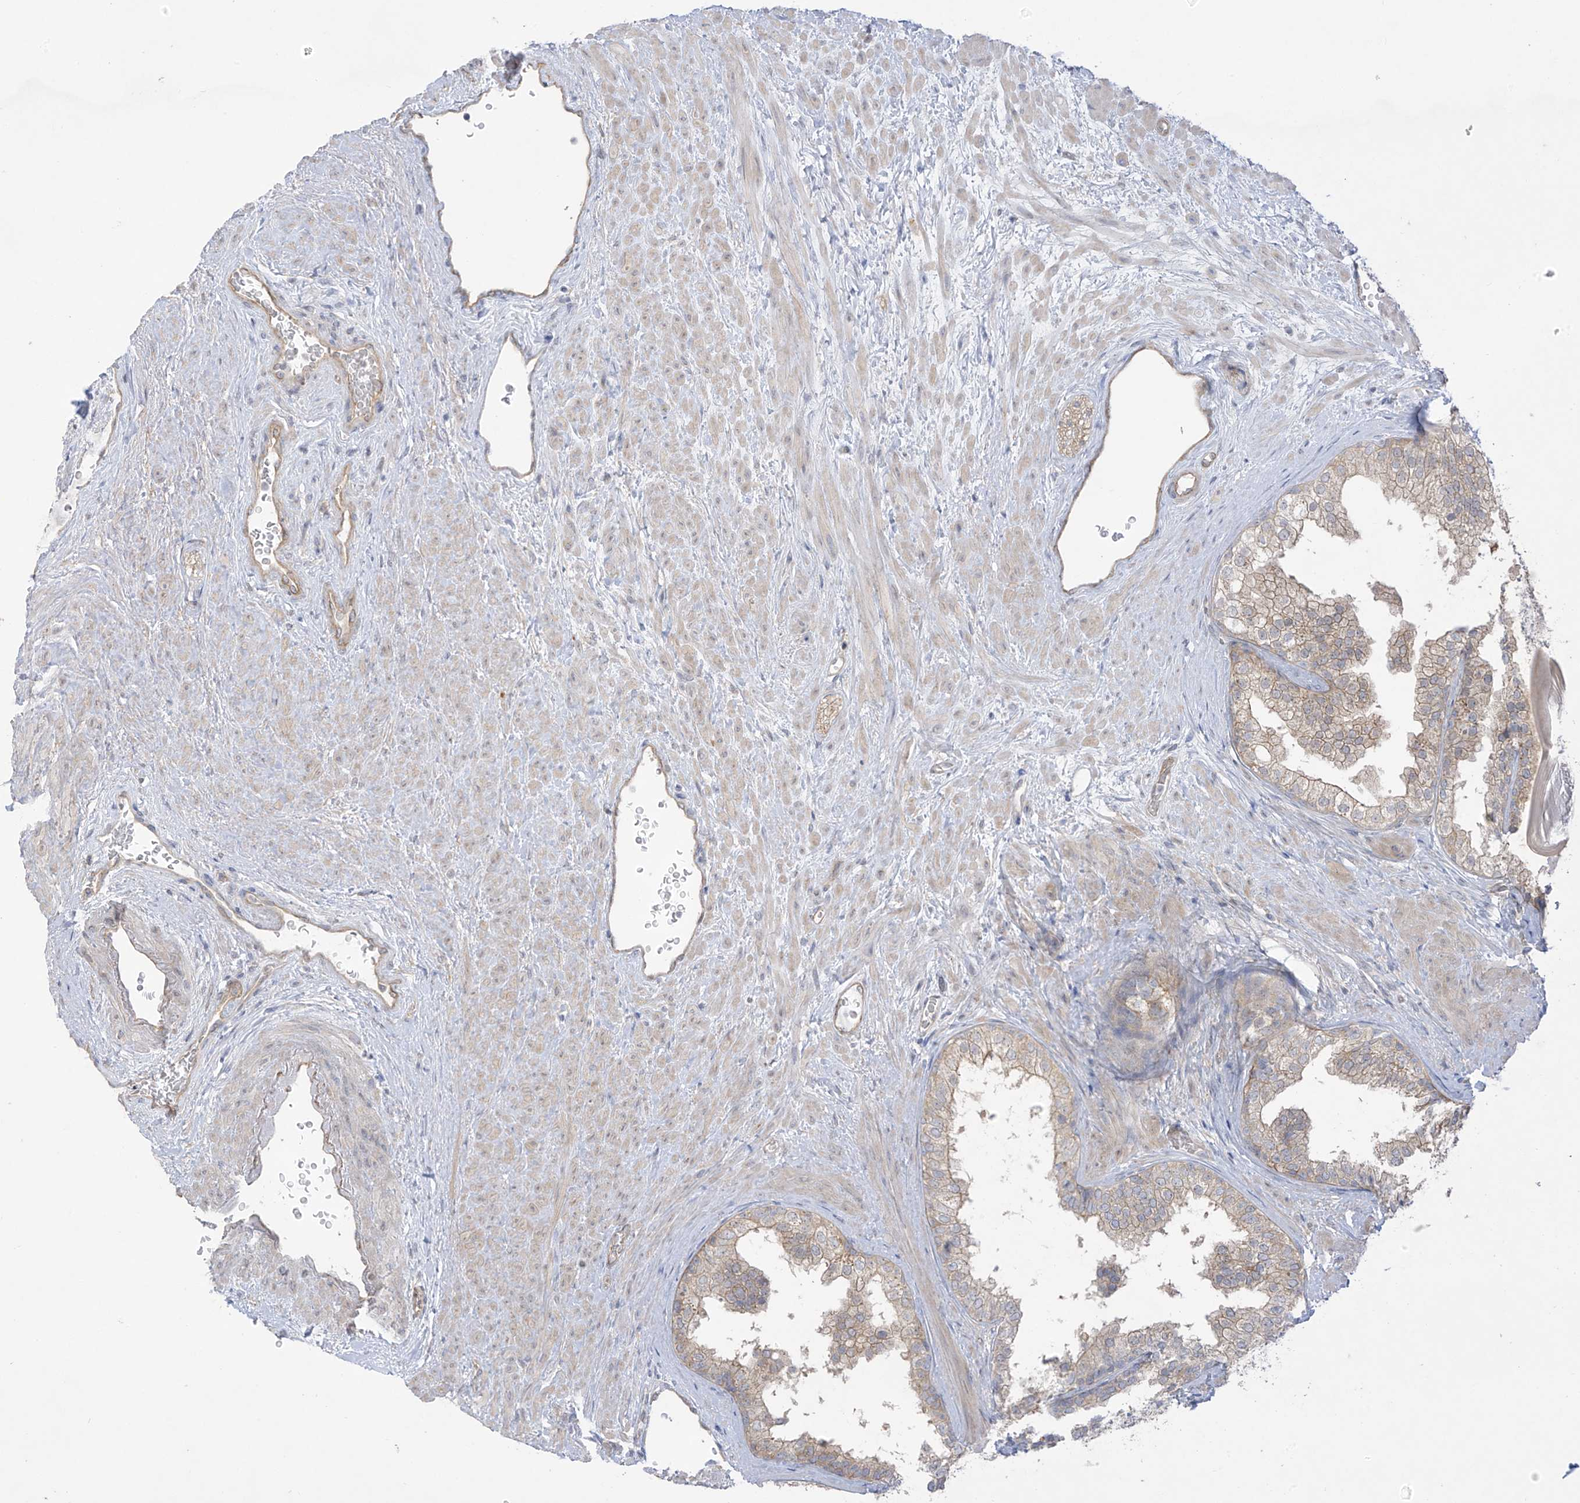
{"staining": {"intensity": "weak", "quantity": "25%-75%", "location": "cytoplasmic/membranous"}, "tissue": "prostate", "cell_type": "Glandular cells", "image_type": "normal", "snomed": [{"axis": "morphology", "description": "Normal tissue, NOS"}, {"axis": "topography", "description": "Prostate"}], "caption": "Glandular cells show weak cytoplasmic/membranous expression in about 25%-75% of cells in normal prostate.", "gene": "EIPR1", "patient": {"sex": "male", "age": 48}}